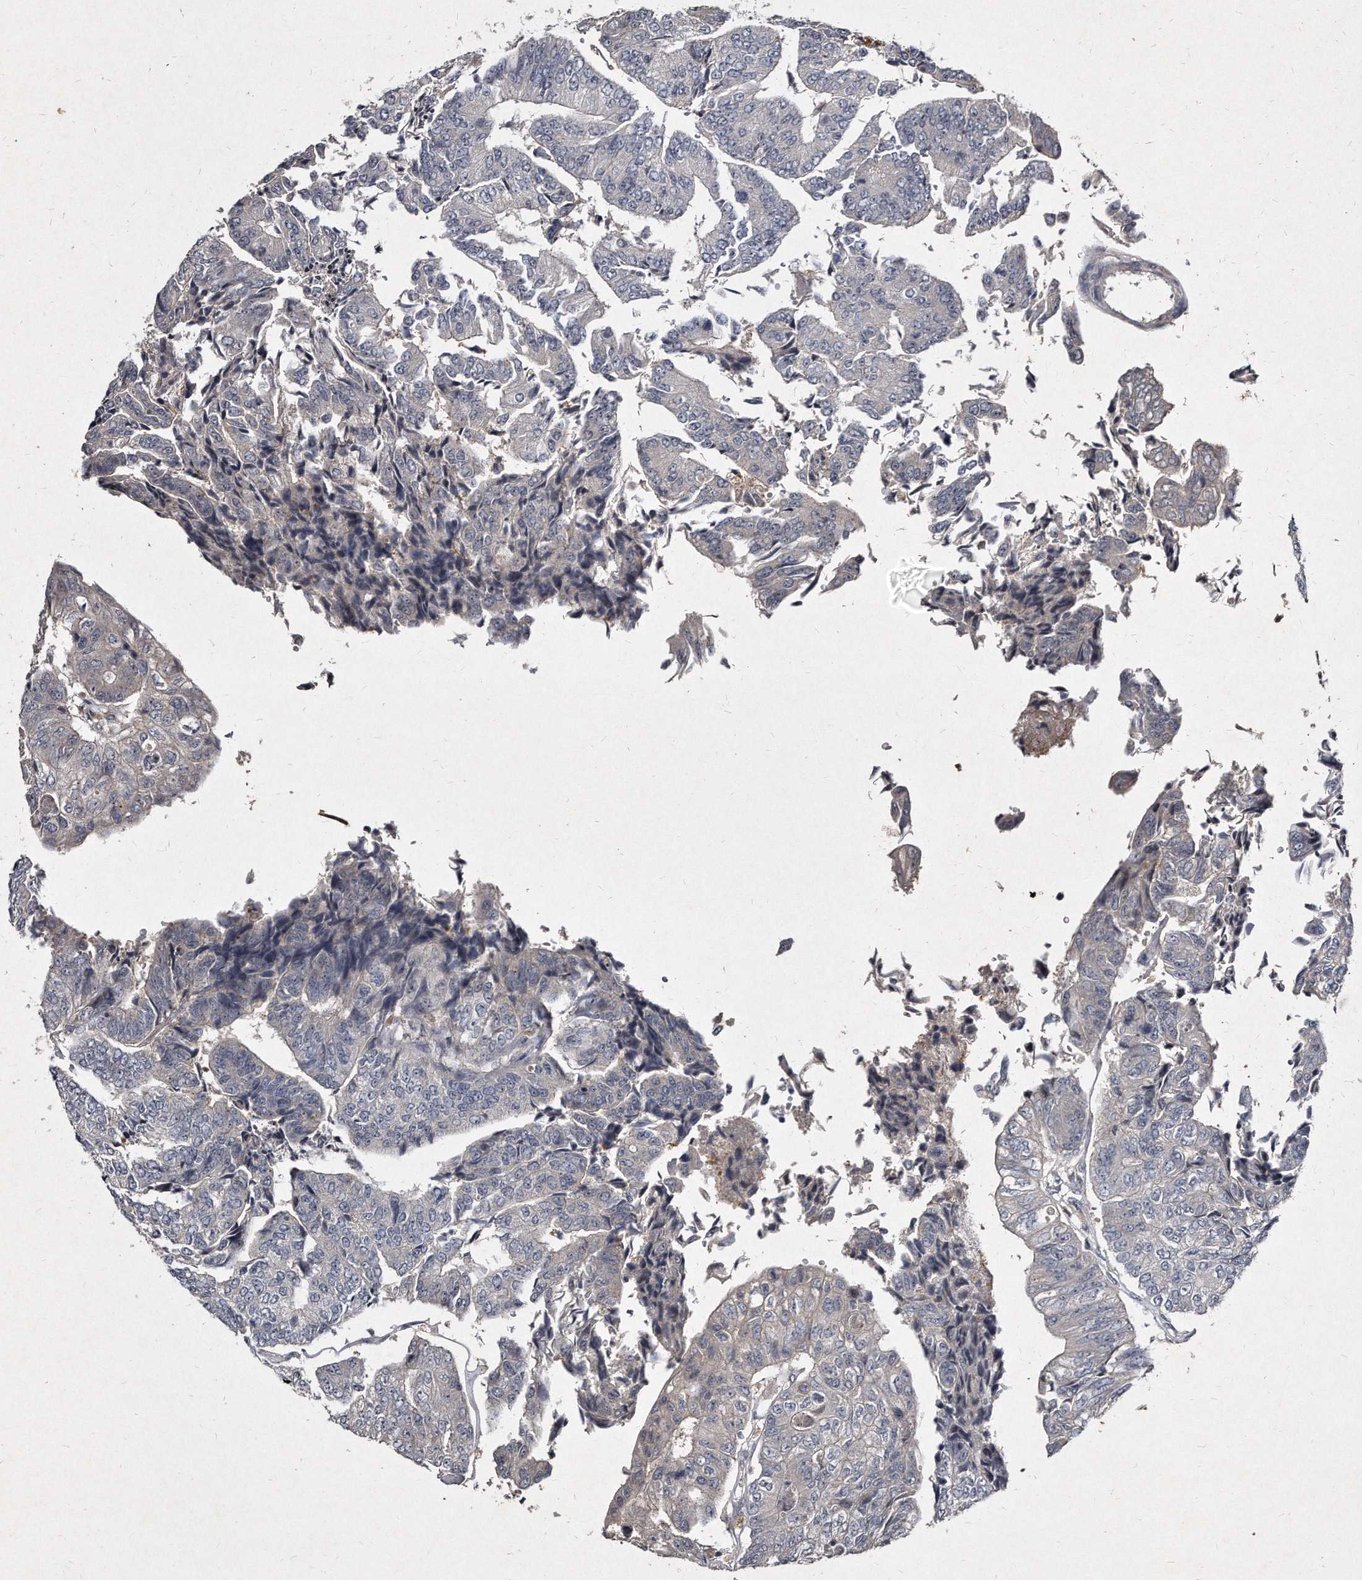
{"staining": {"intensity": "negative", "quantity": "none", "location": "none"}, "tissue": "colorectal cancer", "cell_type": "Tumor cells", "image_type": "cancer", "snomed": [{"axis": "morphology", "description": "Adenocarcinoma, NOS"}, {"axis": "topography", "description": "Colon"}], "caption": "An image of human colorectal cancer (adenocarcinoma) is negative for staining in tumor cells. Nuclei are stained in blue.", "gene": "KLHDC3", "patient": {"sex": "female", "age": 67}}